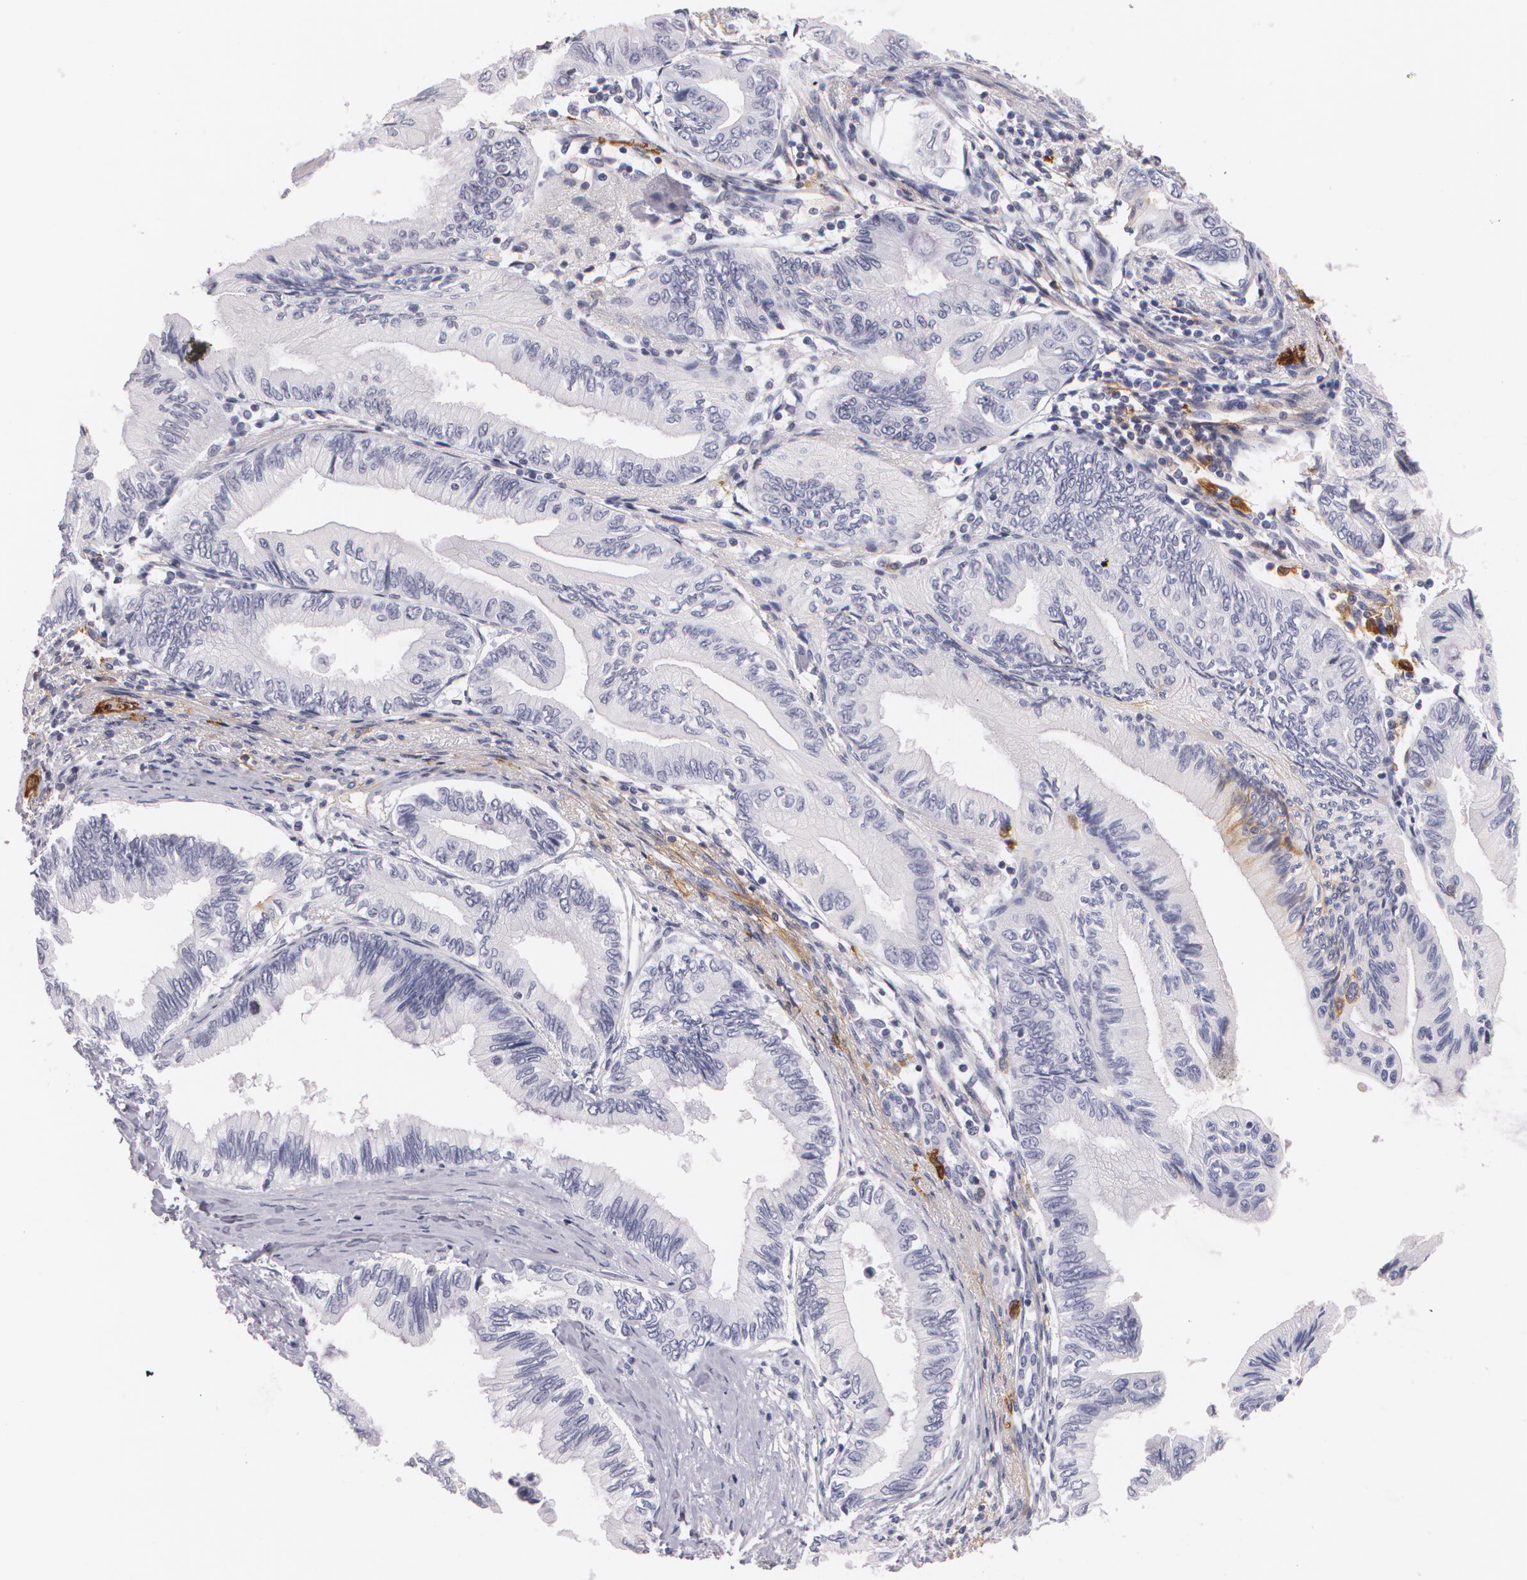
{"staining": {"intensity": "negative", "quantity": "none", "location": "none"}, "tissue": "pancreatic cancer", "cell_type": "Tumor cells", "image_type": "cancer", "snomed": [{"axis": "morphology", "description": "Adenocarcinoma, NOS"}, {"axis": "topography", "description": "Pancreas"}], "caption": "This is an IHC photomicrograph of human pancreatic adenocarcinoma. There is no staining in tumor cells.", "gene": "NGFR", "patient": {"sex": "female", "age": 66}}